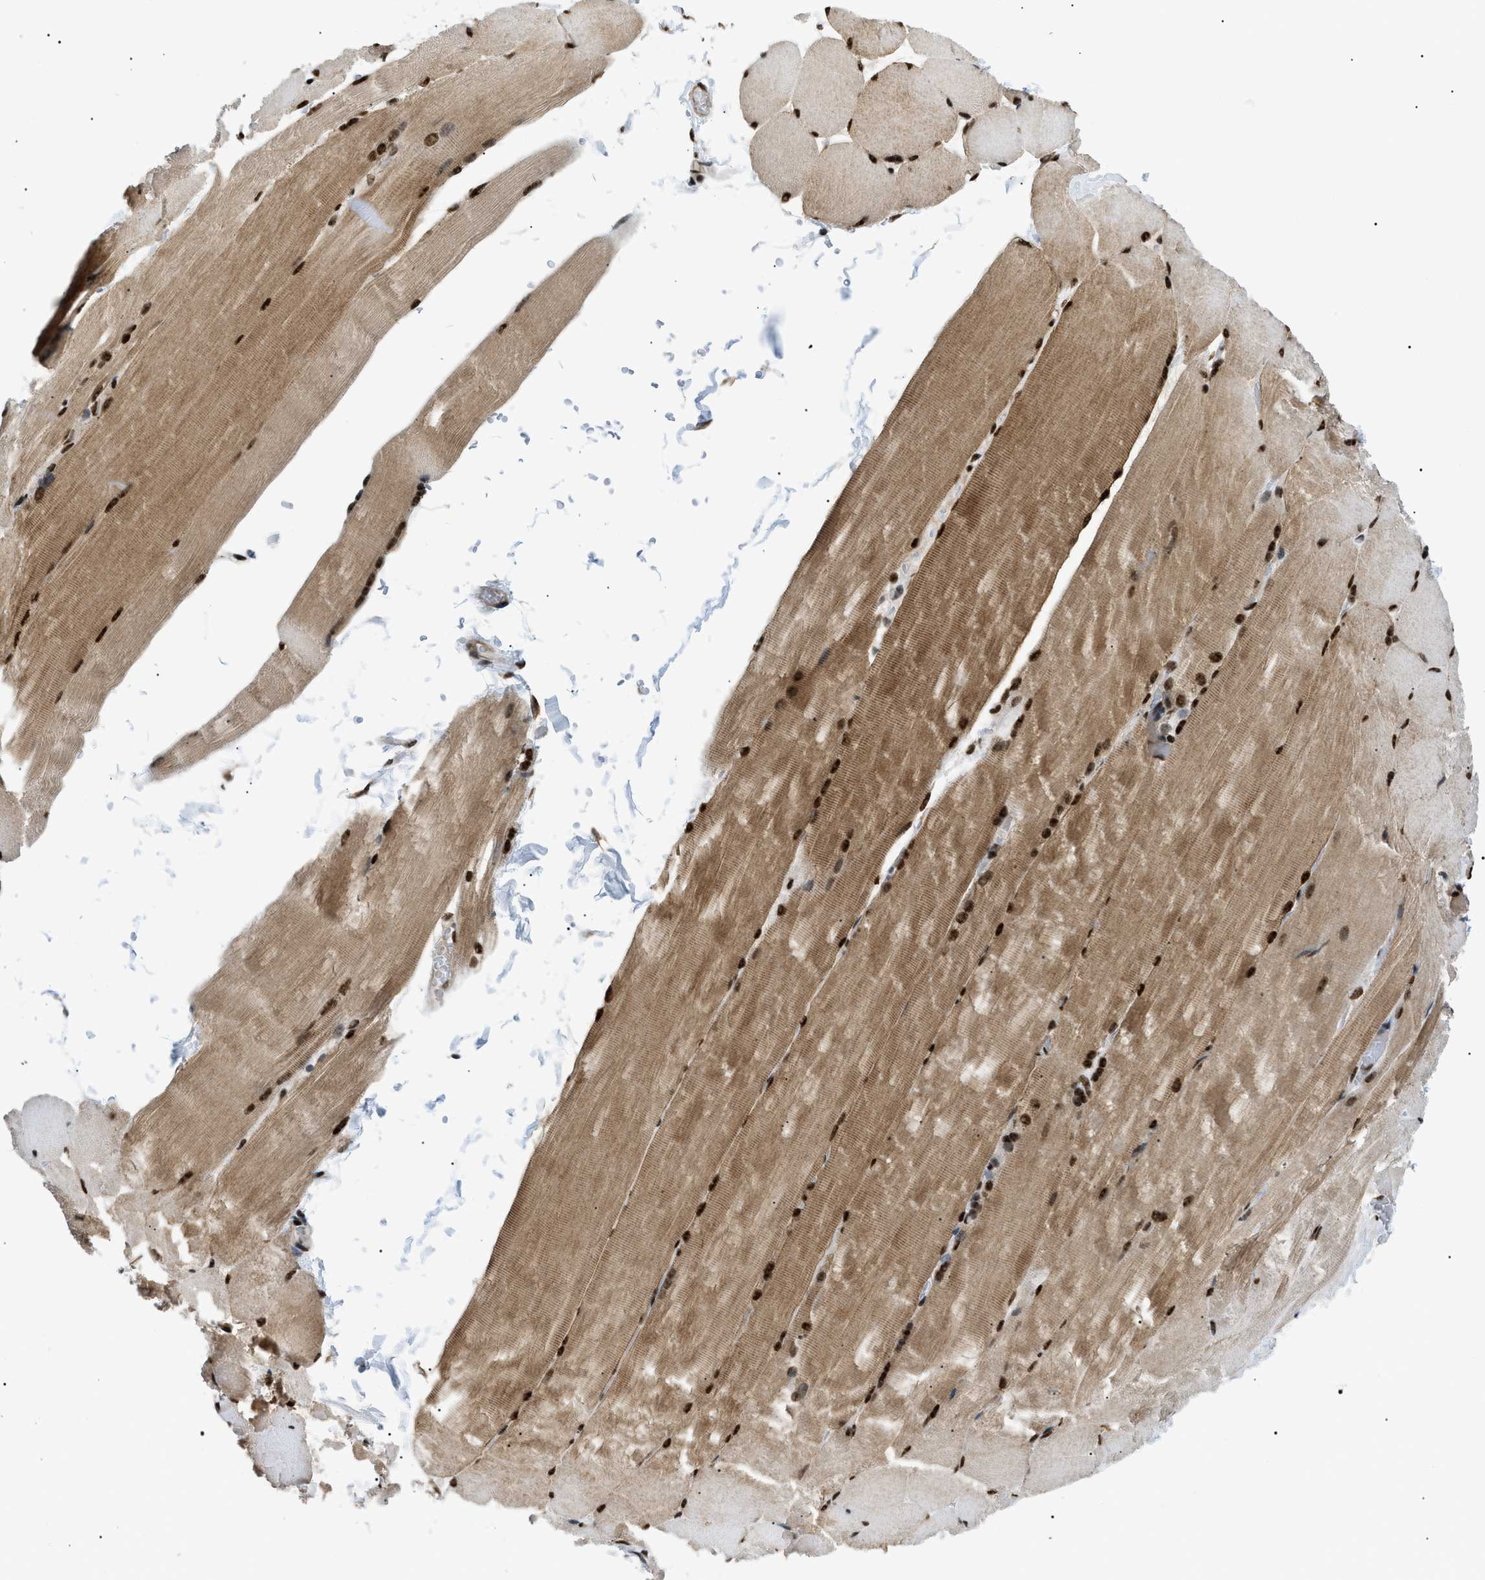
{"staining": {"intensity": "strong", "quantity": ">75%", "location": "cytoplasmic/membranous,nuclear"}, "tissue": "skeletal muscle", "cell_type": "Myocytes", "image_type": "normal", "snomed": [{"axis": "morphology", "description": "Normal tissue, NOS"}, {"axis": "topography", "description": "Skin"}, {"axis": "topography", "description": "Skeletal muscle"}], "caption": "A brown stain shows strong cytoplasmic/membranous,nuclear staining of a protein in myocytes of unremarkable human skeletal muscle. (Brightfield microscopy of DAB IHC at high magnification).", "gene": "CWC25", "patient": {"sex": "male", "age": 83}}